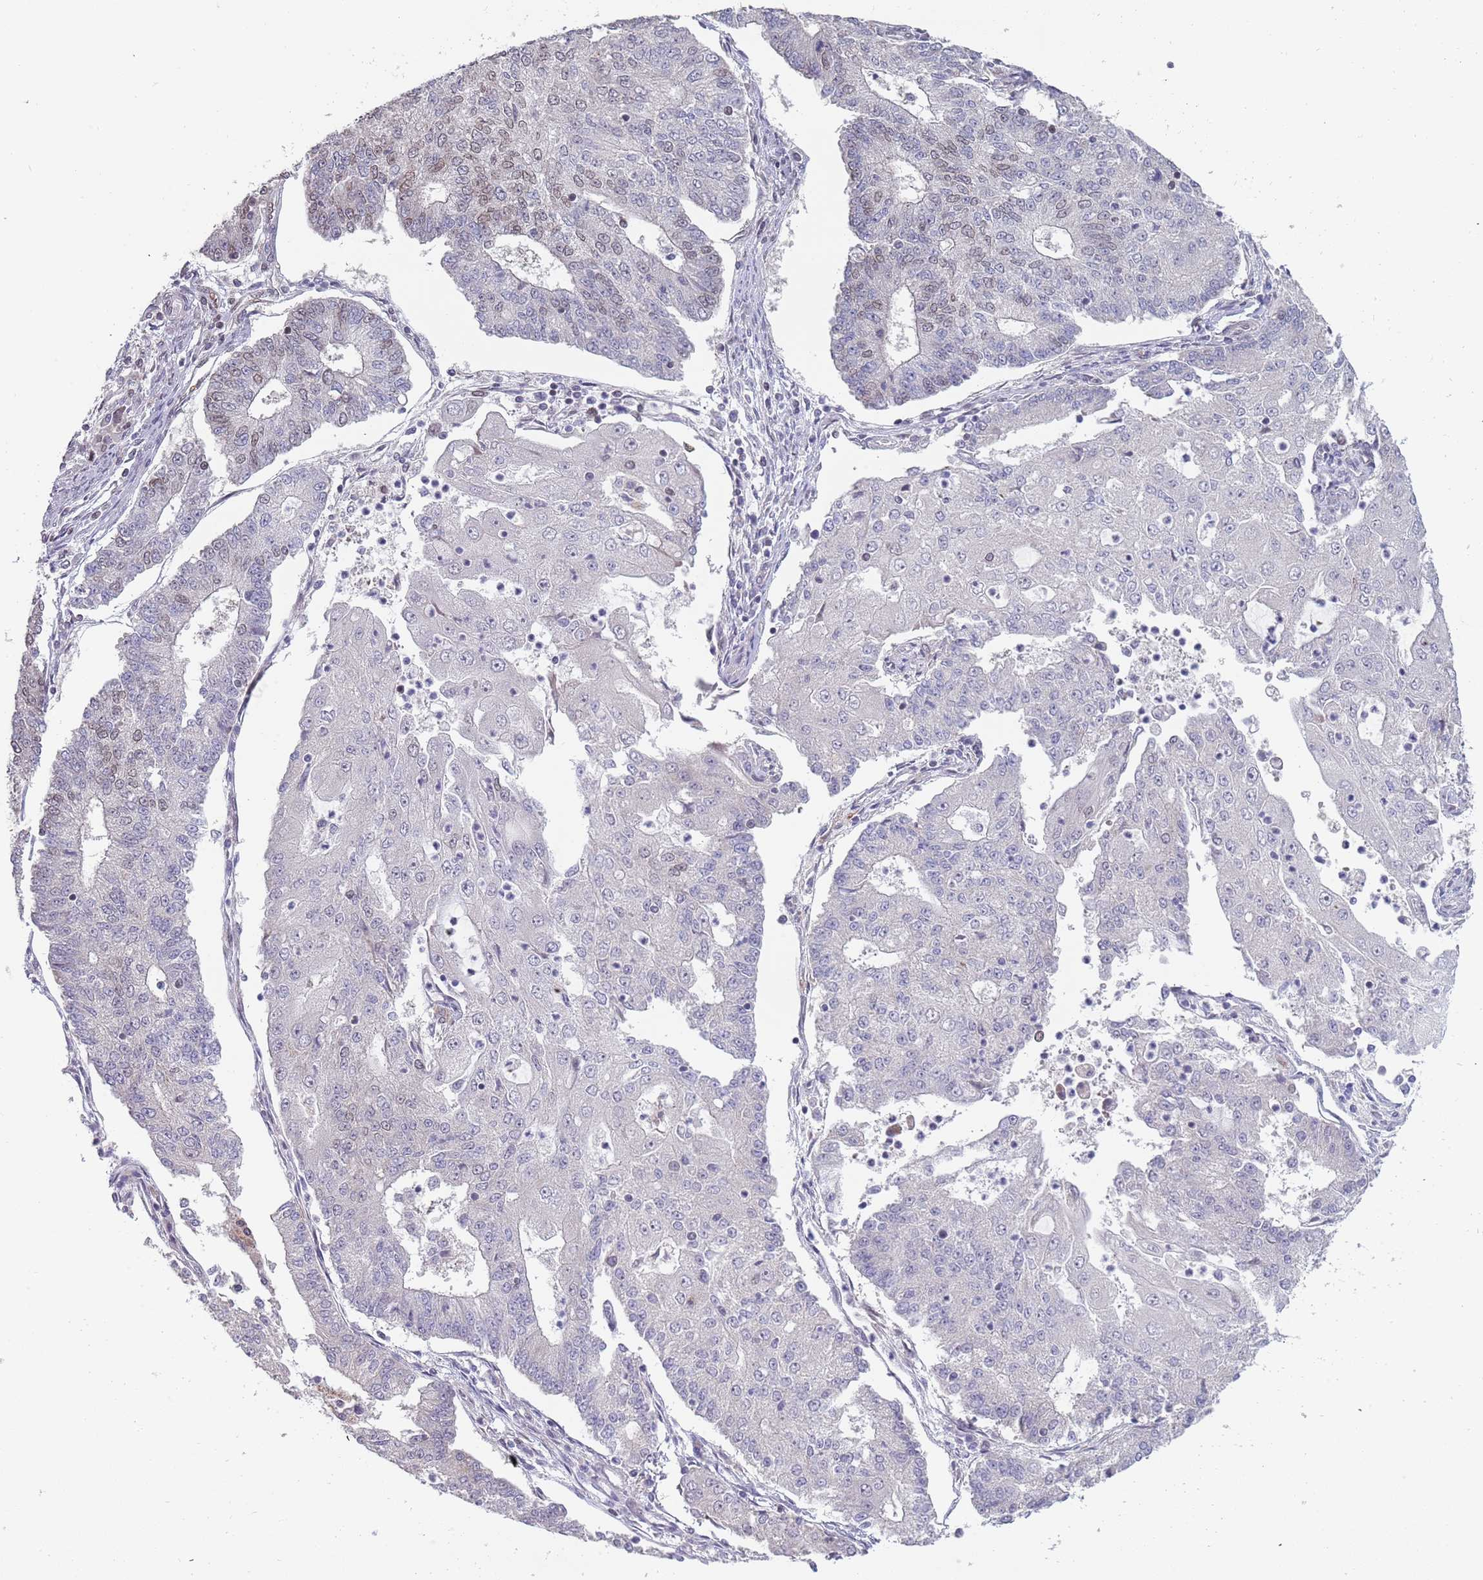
{"staining": {"intensity": "moderate", "quantity": "<25%", "location": "cytoplasmic/membranous,nuclear"}, "tissue": "endometrial cancer", "cell_type": "Tumor cells", "image_type": "cancer", "snomed": [{"axis": "morphology", "description": "Adenocarcinoma, NOS"}, {"axis": "topography", "description": "Endometrium"}], "caption": "DAB (3,3'-diaminobenzidine) immunohistochemical staining of human endometrial adenocarcinoma exhibits moderate cytoplasmic/membranous and nuclear protein expression in about <25% of tumor cells. The staining was performed using DAB to visualize the protein expression in brown, while the nuclei were stained in blue with hematoxylin (Magnification: 20x).", "gene": "KLHDC2", "patient": {"sex": "female", "age": 56}}